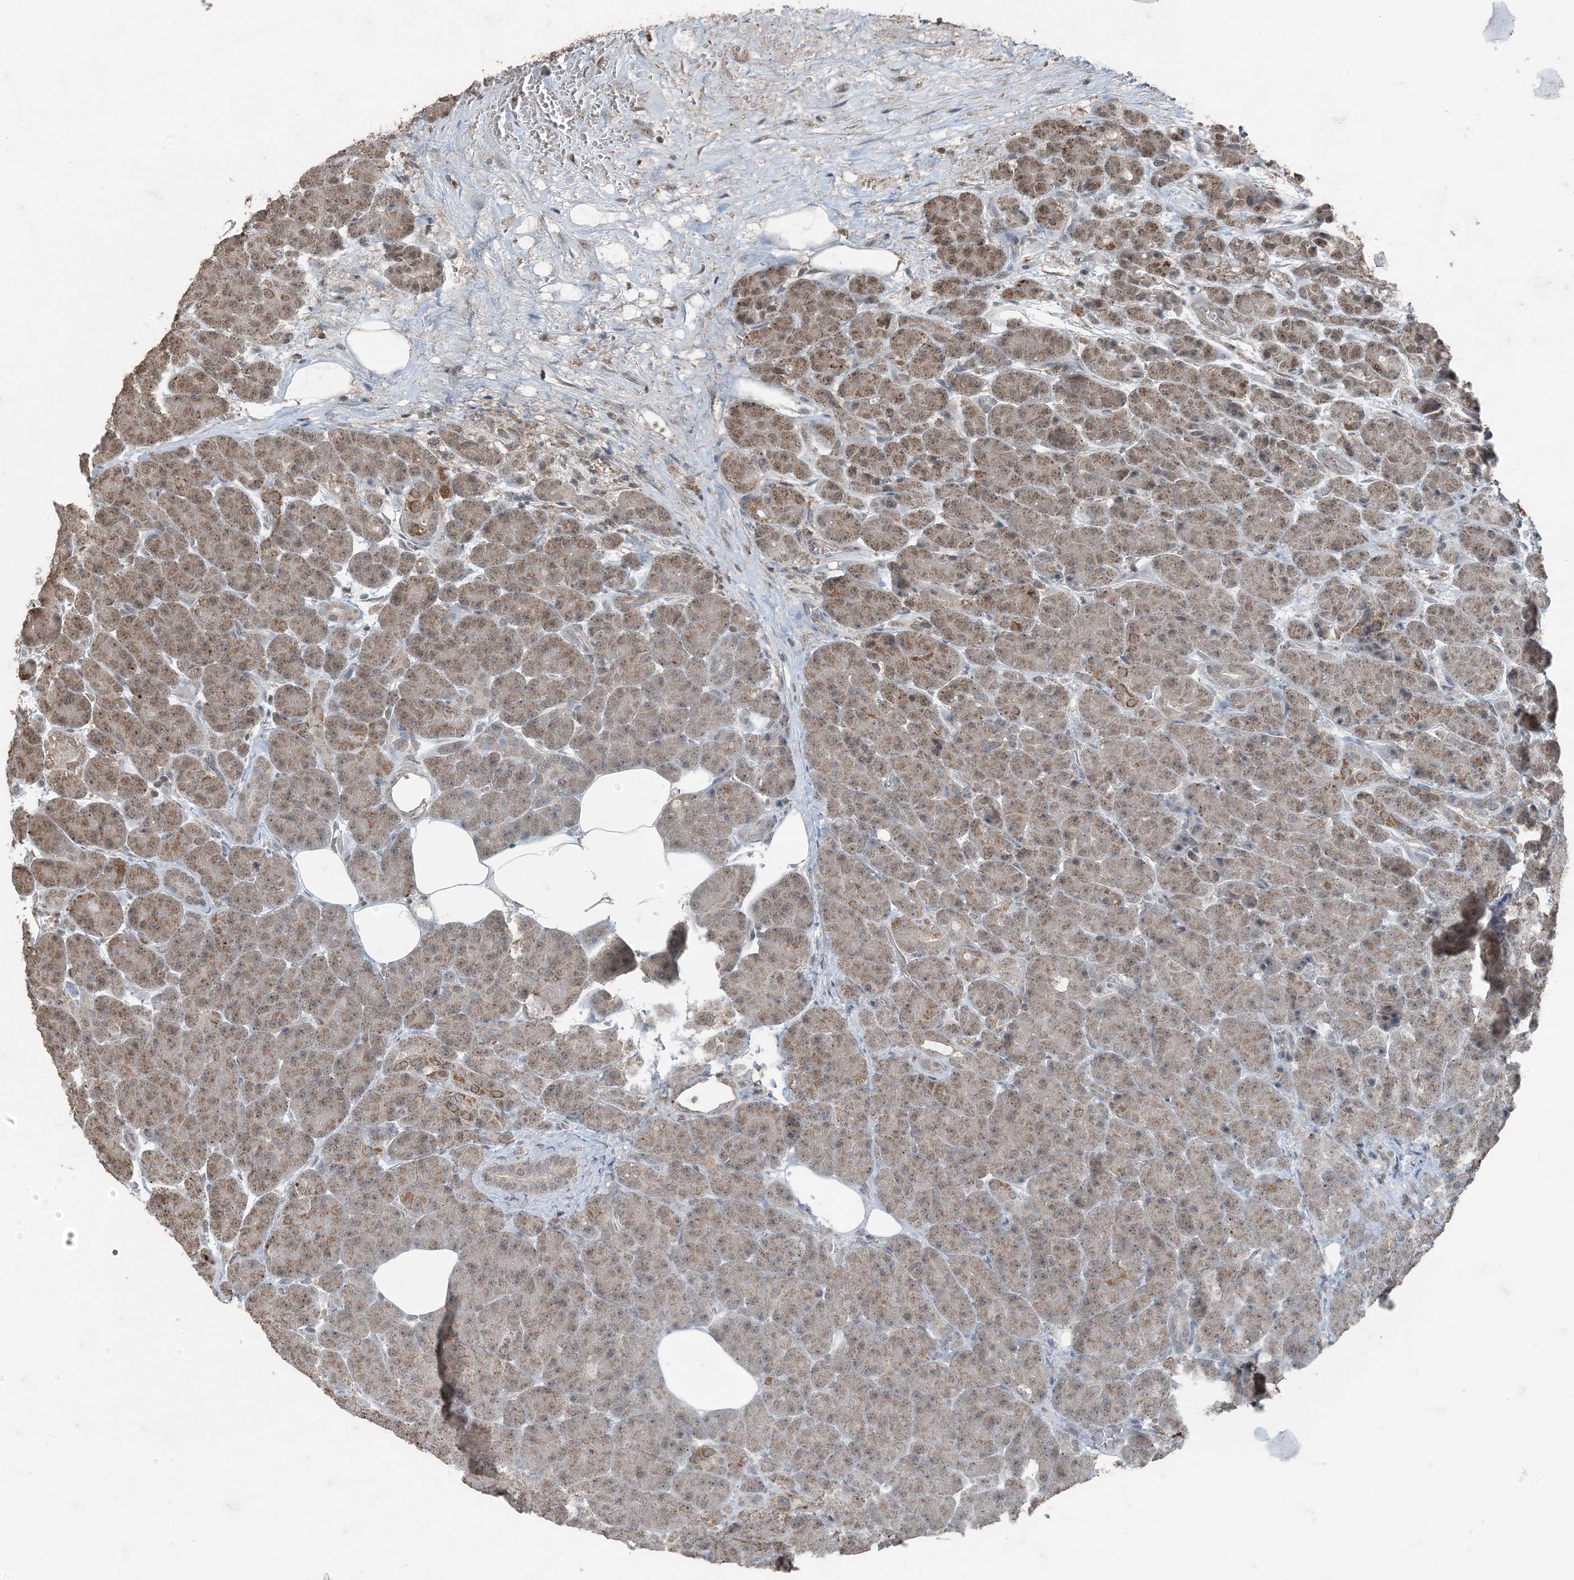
{"staining": {"intensity": "moderate", "quantity": ">75%", "location": "cytoplasmic/membranous"}, "tissue": "pancreas", "cell_type": "Exocrine glandular cells", "image_type": "normal", "snomed": [{"axis": "morphology", "description": "Normal tissue, NOS"}, {"axis": "topography", "description": "Pancreas"}], "caption": "An IHC micrograph of normal tissue is shown. Protein staining in brown highlights moderate cytoplasmic/membranous positivity in pancreas within exocrine glandular cells.", "gene": "GNL1", "patient": {"sex": "male", "age": 63}}